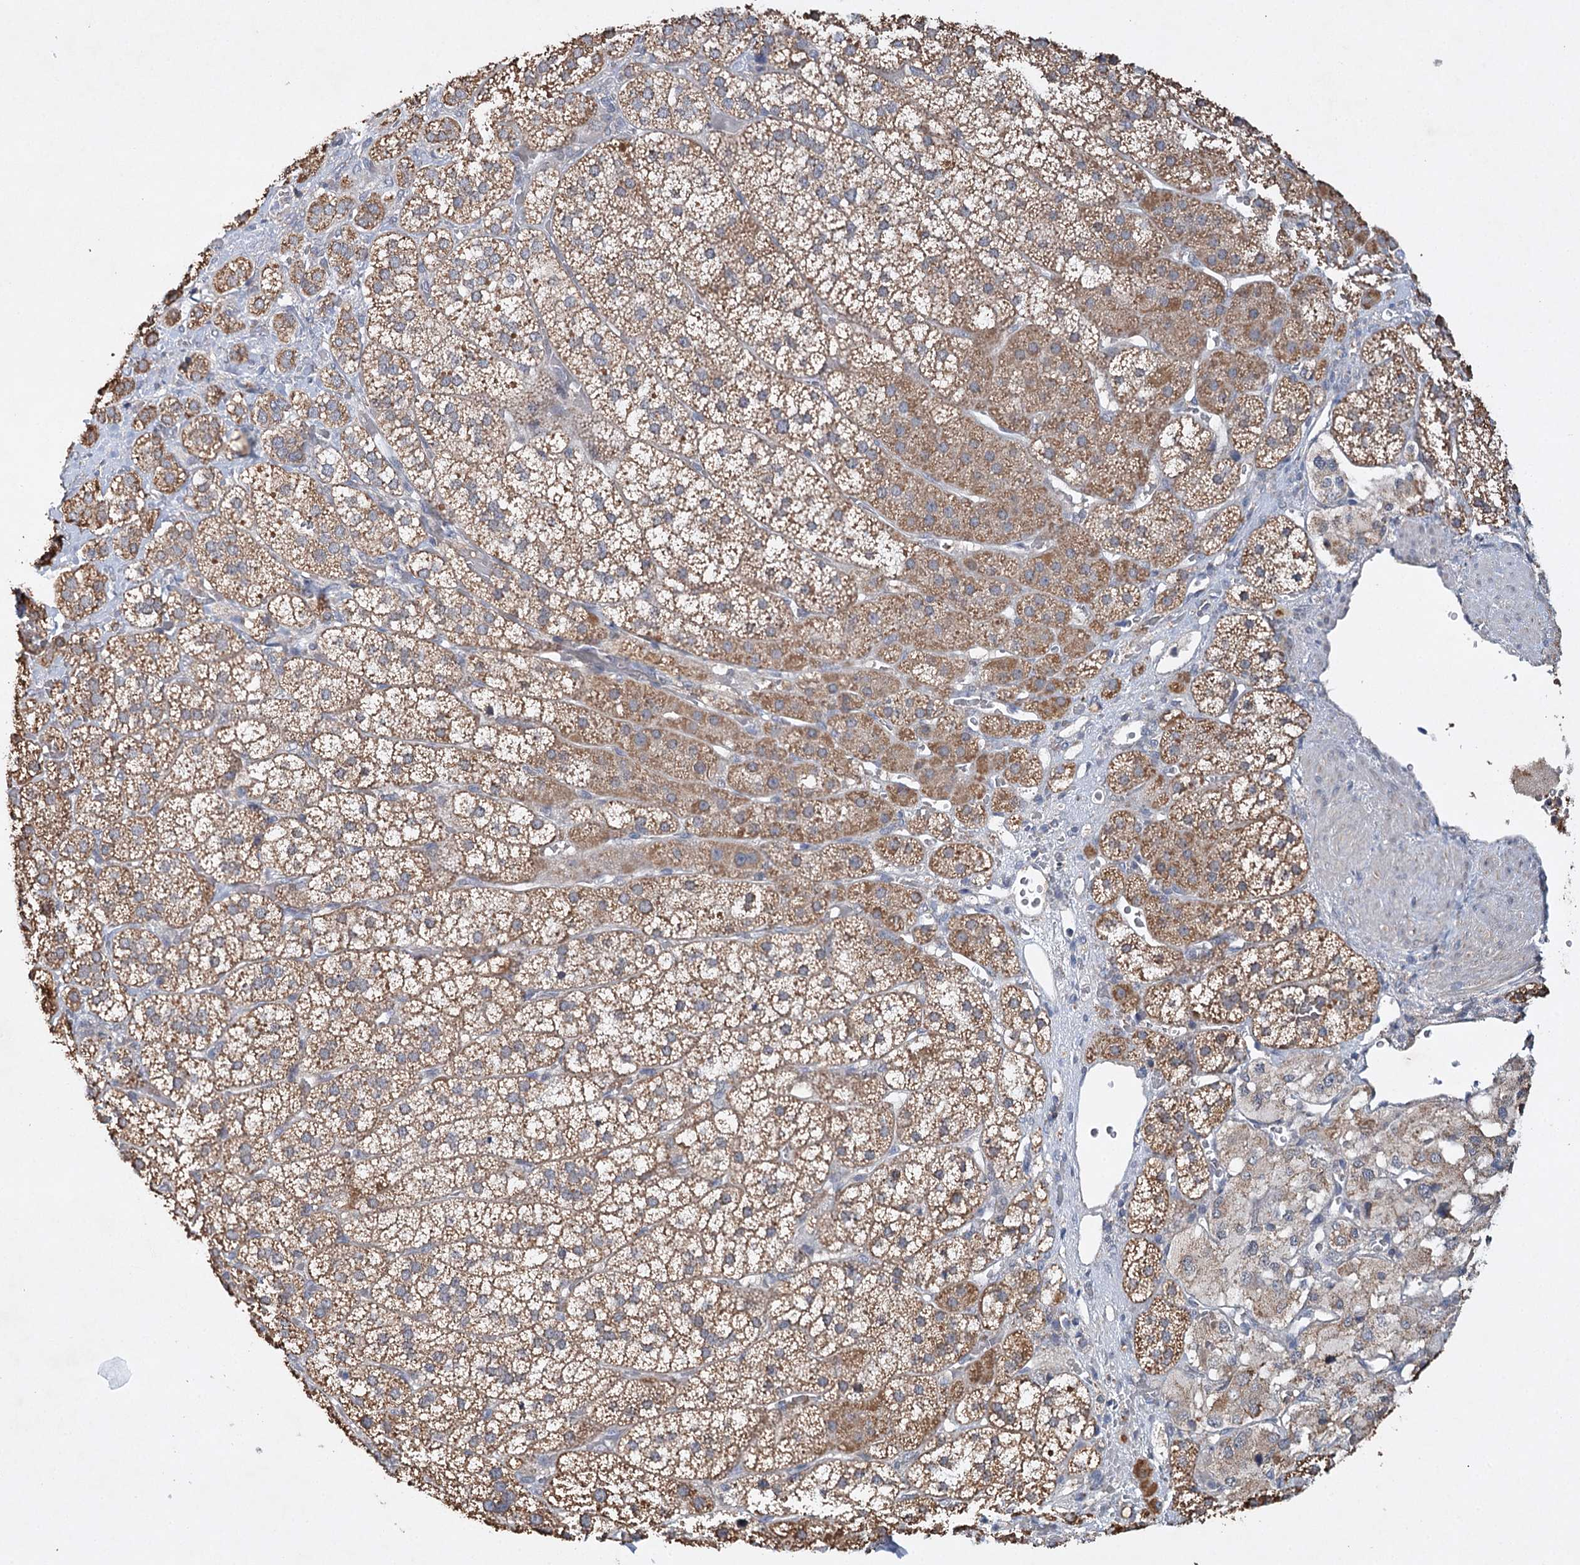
{"staining": {"intensity": "moderate", "quantity": ">75%", "location": "cytoplasmic/membranous"}, "tissue": "adrenal gland", "cell_type": "Glandular cells", "image_type": "normal", "snomed": [{"axis": "morphology", "description": "Normal tissue, NOS"}, {"axis": "topography", "description": "Adrenal gland"}], "caption": "Protein staining reveals moderate cytoplasmic/membranous expression in about >75% of glandular cells in benign adrenal gland.", "gene": "PIK3CB", "patient": {"sex": "female", "age": 44}}